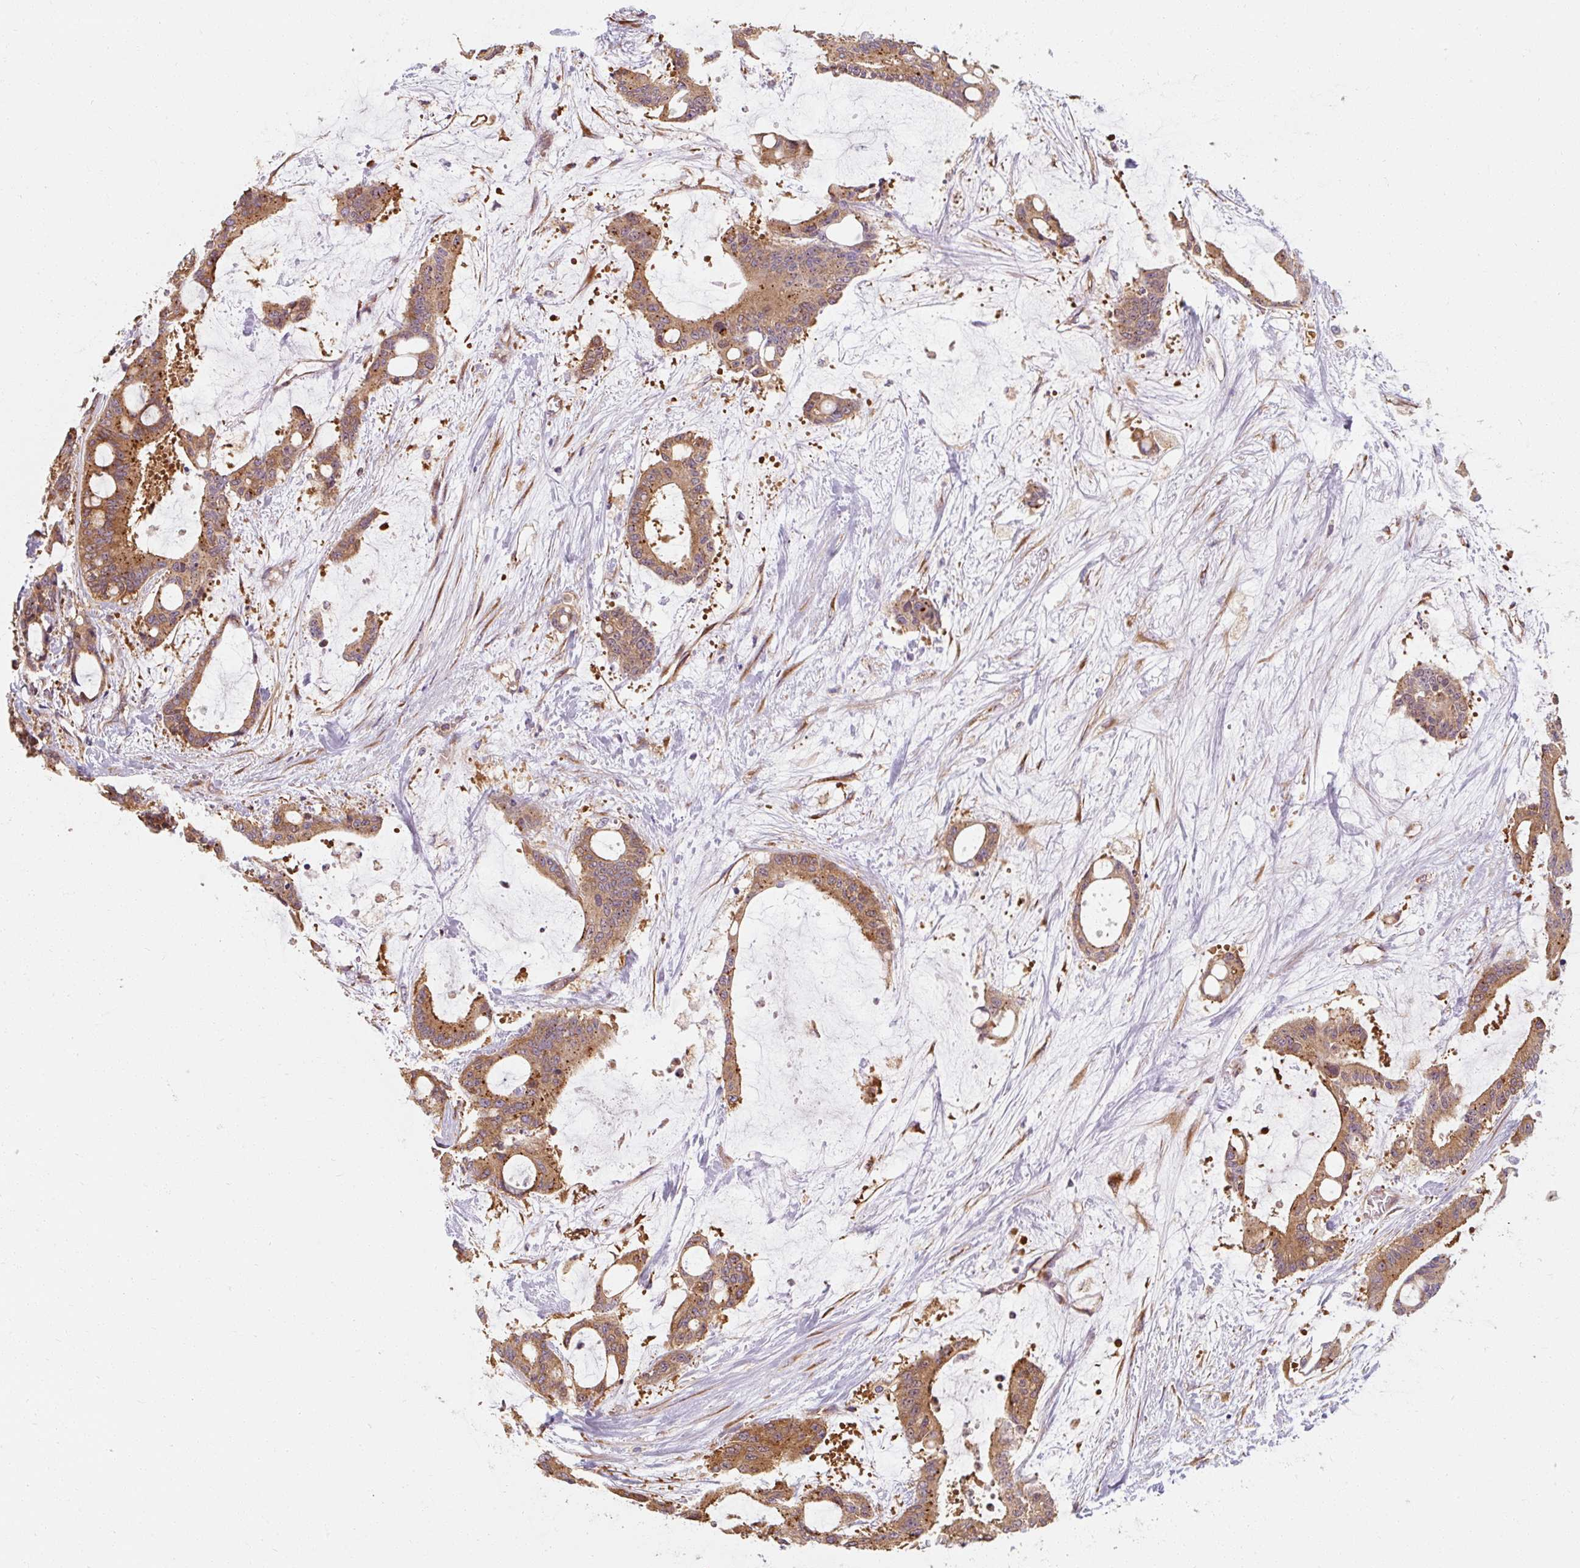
{"staining": {"intensity": "moderate", "quantity": ">75%", "location": "cytoplasmic/membranous"}, "tissue": "liver cancer", "cell_type": "Tumor cells", "image_type": "cancer", "snomed": [{"axis": "morphology", "description": "Normal tissue, NOS"}, {"axis": "morphology", "description": "Cholangiocarcinoma"}, {"axis": "topography", "description": "Liver"}, {"axis": "topography", "description": "Peripheral nerve tissue"}], "caption": "This photomicrograph demonstrates immunohistochemistry staining of liver cancer, with medium moderate cytoplasmic/membranous staining in about >75% of tumor cells.", "gene": "TBC1D4", "patient": {"sex": "female", "age": 73}}